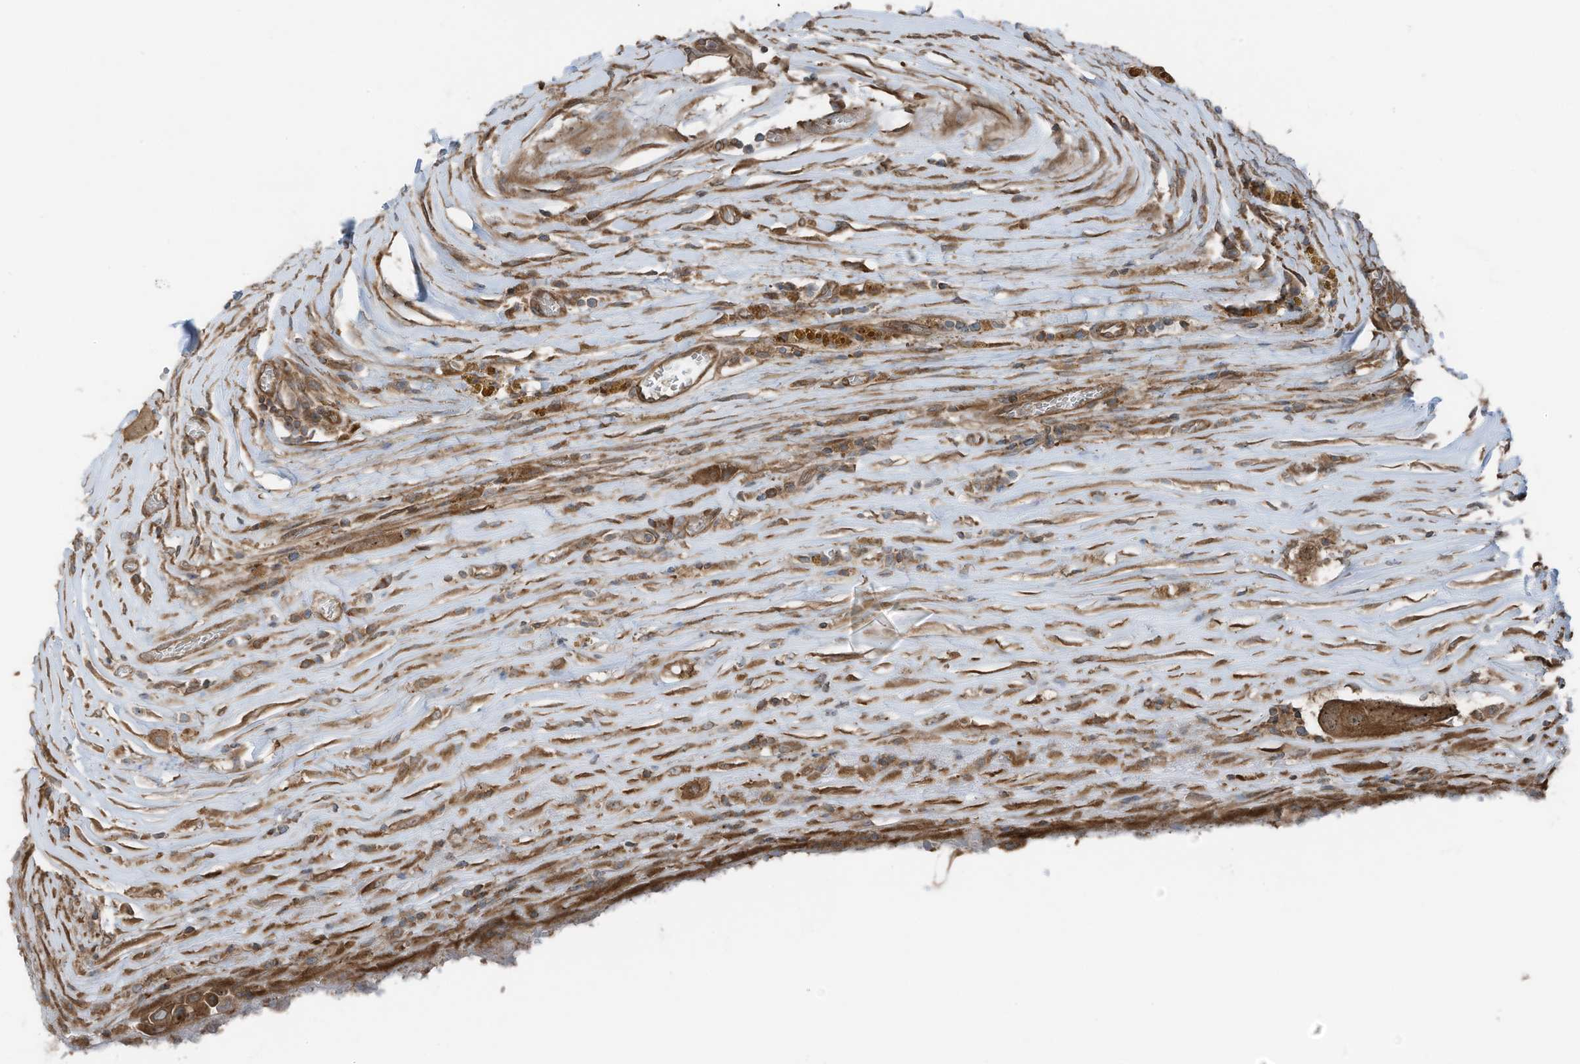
{"staining": {"intensity": "moderate", "quantity": ">75%", "location": "cytoplasmic/membranous"}, "tissue": "thyroid cancer", "cell_type": "Tumor cells", "image_type": "cancer", "snomed": [{"axis": "morphology", "description": "Papillary adenocarcinoma, NOS"}, {"axis": "topography", "description": "Thyroid gland"}], "caption": "Human thyroid papillary adenocarcinoma stained with a protein marker demonstrates moderate staining in tumor cells.", "gene": "TXNDC9", "patient": {"sex": "male", "age": 77}}